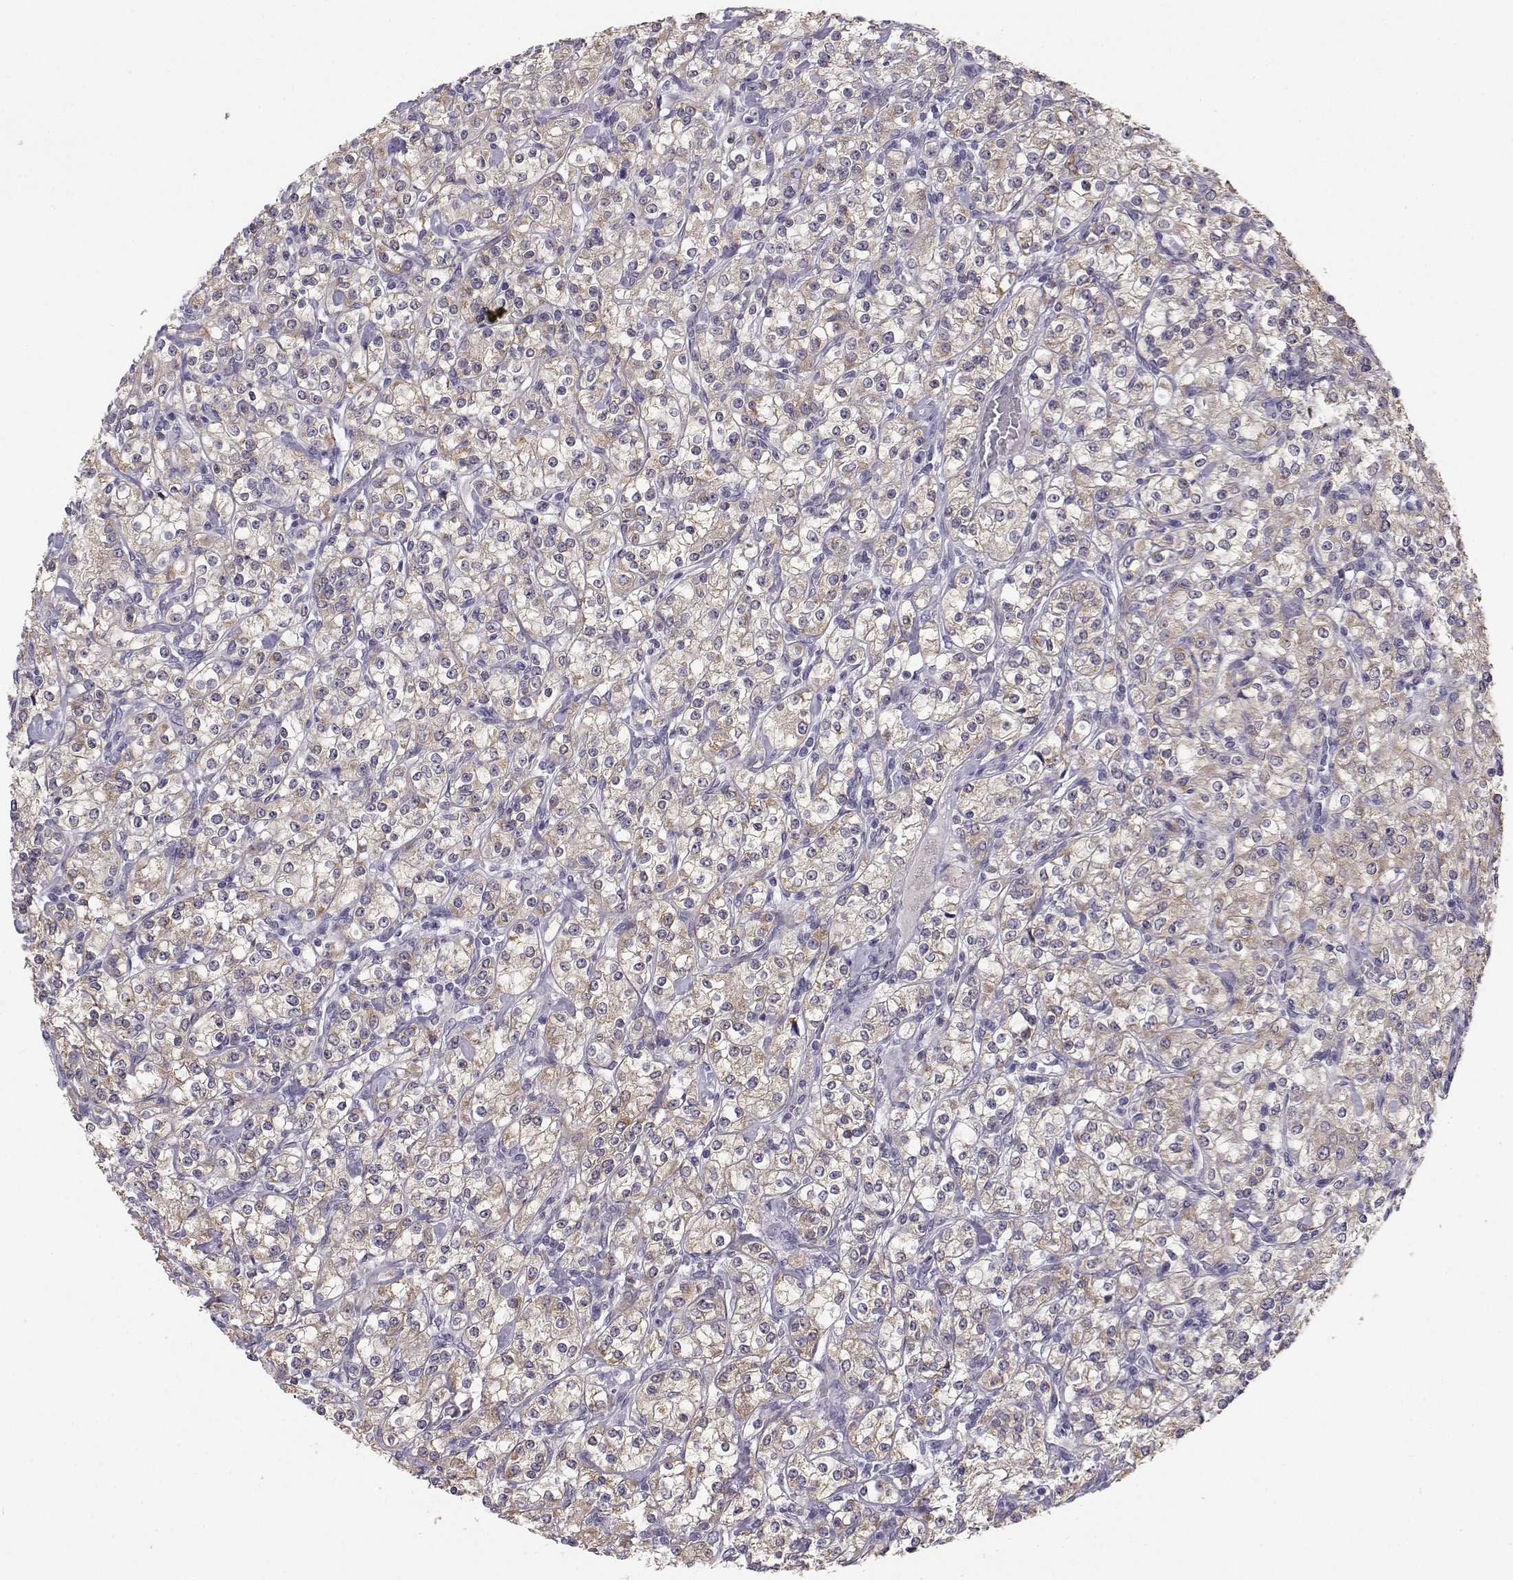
{"staining": {"intensity": "weak", "quantity": "<25%", "location": "cytoplasmic/membranous"}, "tissue": "renal cancer", "cell_type": "Tumor cells", "image_type": "cancer", "snomed": [{"axis": "morphology", "description": "Adenocarcinoma, NOS"}, {"axis": "topography", "description": "Kidney"}], "caption": "A micrograph of human renal cancer (adenocarcinoma) is negative for staining in tumor cells. (Brightfield microscopy of DAB (3,3'-diaminobenzidine) IHC at high magnification).", "gene": "KCNMB4", "patient": {"sex": "male", "age": 77}}